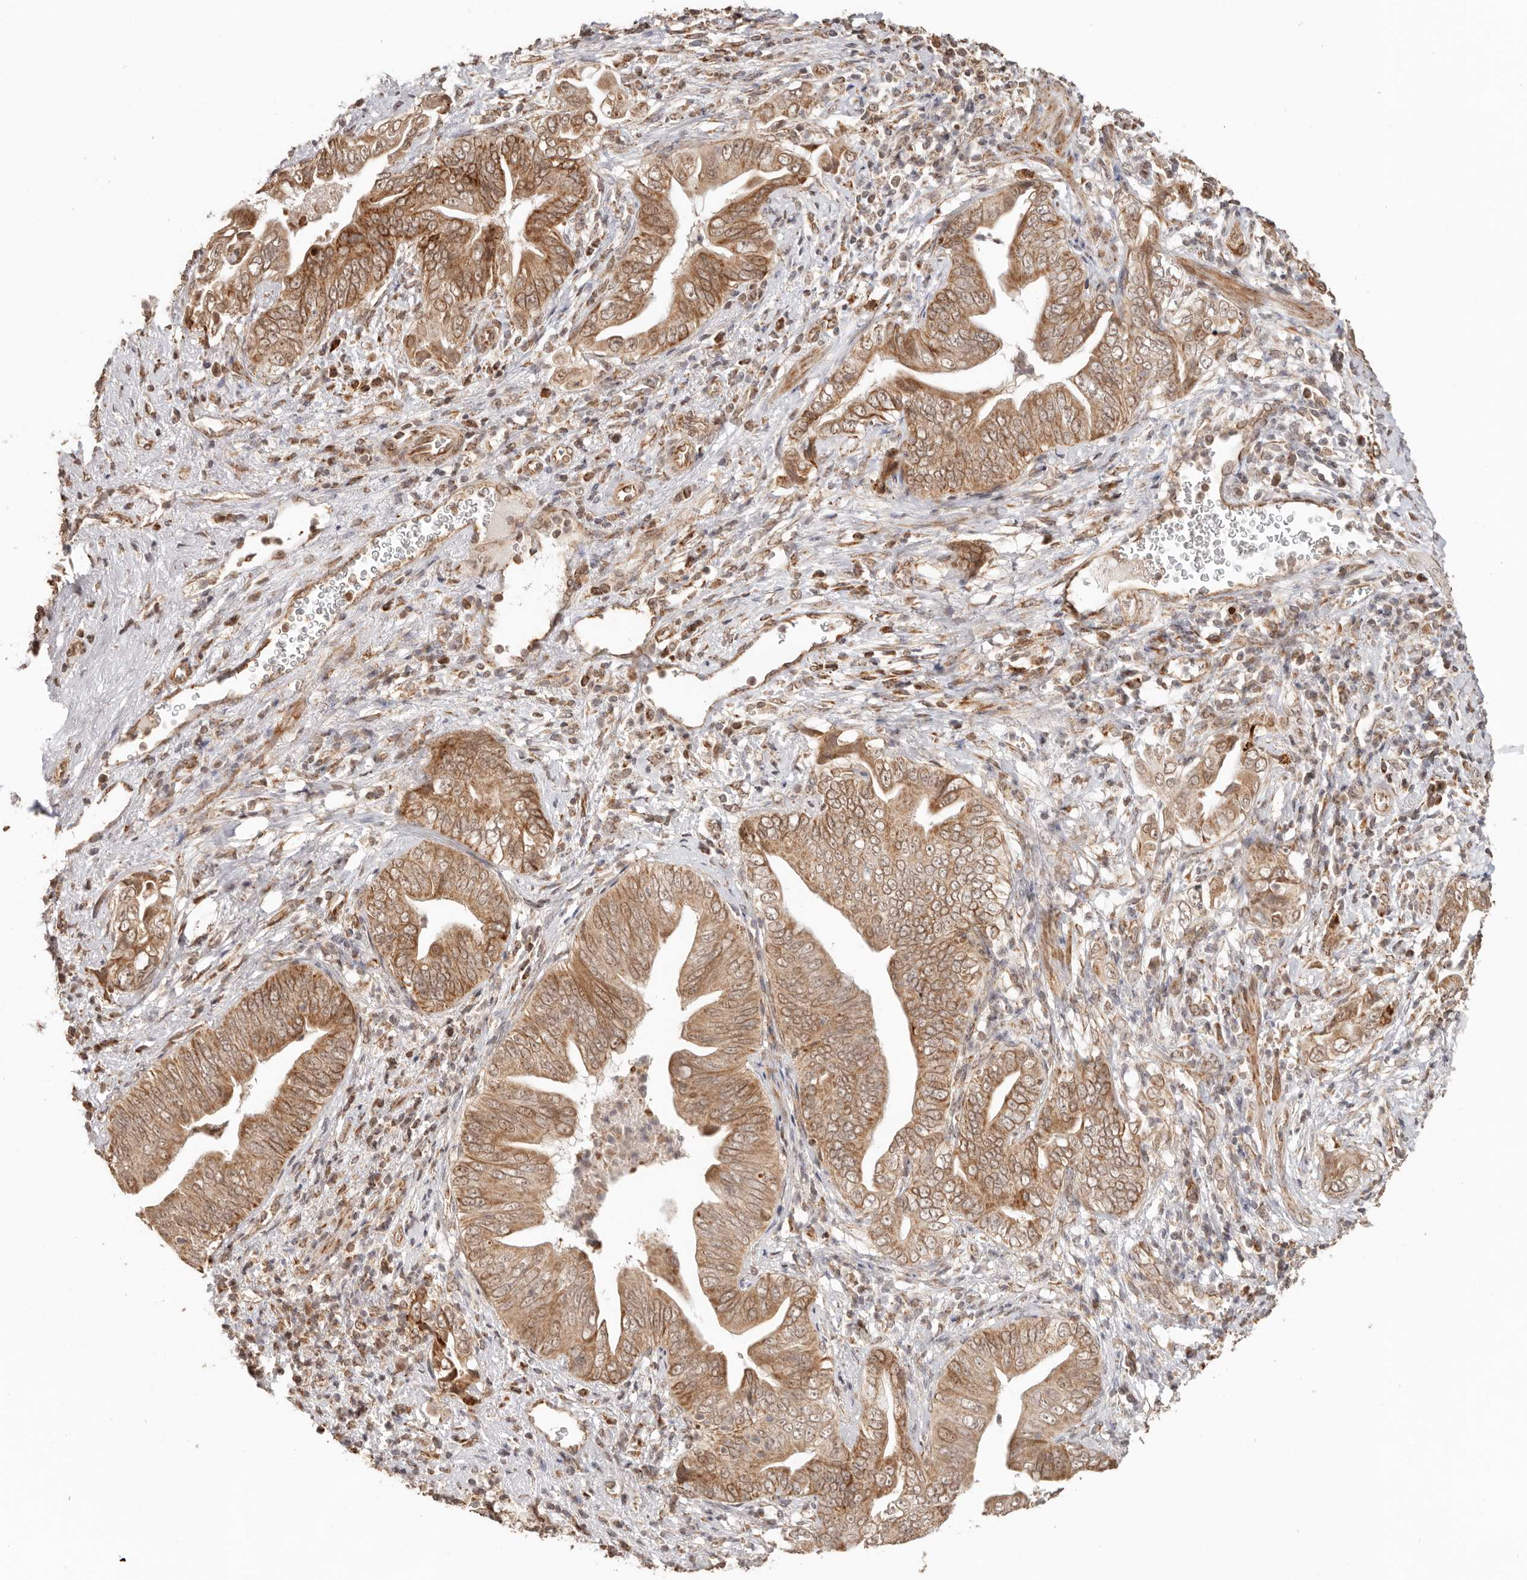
{"staining": {"intensity": "moderate", "quantity": ">75%", "location": "cytoplasmic/membranous"}, "tissue": "pancreatic cancer", "cell_type": "Tumor cells", "image_type": "cancer", "snomed": [{"axis": "morphology", "description": "Adenocarcinoma, NOS"}, {"axis": "topography", "description": "Pancreas"}], "caption": "Pancreatic cancer stained with immunohistochemistry (IHC) reveals moderate cytoplasmic/membranous positivity in approximately >75% of tumor cells.", "gene": "NDUFB11", "patient": {"sex": "male", "age": 75}}